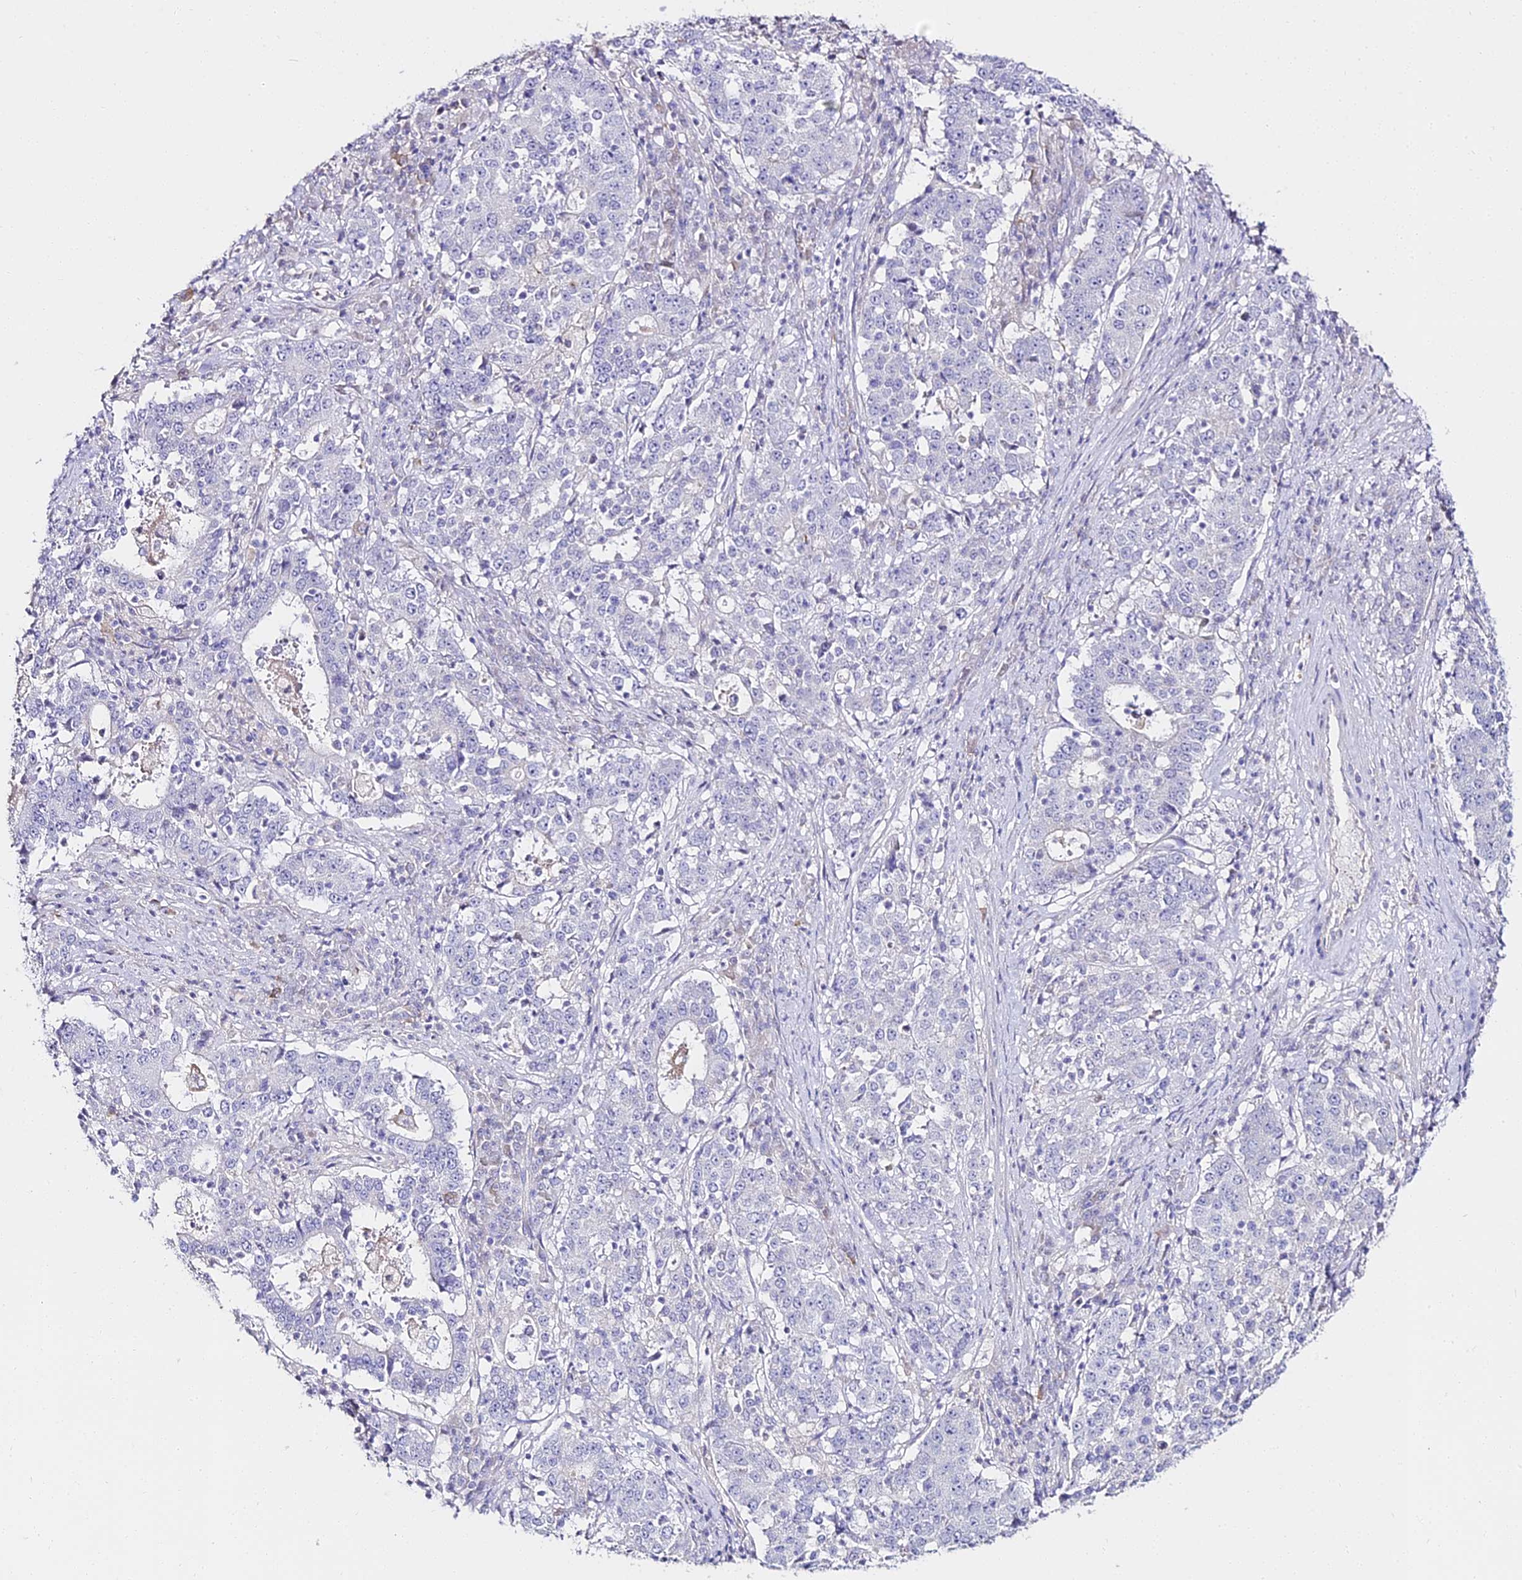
{"staining": {"intensity": "negative", "quantity": "none", "location": "none"}, "tissue": "stomach cancer", "cell_type": "Tumor cells", "image_type": "cancer", "snomed": [{"axis": "morphology", "description": "Adenocarcinoma, NOS"}, {"axis": "topography", "description": "Stomach"}], "caption": "Immunohistochemistry (IHC) image of stomach cancer stained for a protein (brown), which demonstrates no expression in tumor cells. (DAB immunohistochemistry (IHC) visualized using brightfield microscopy, high magnification).", "gene": "ALPG", "patient": {"sex": "male", "age": 59}}